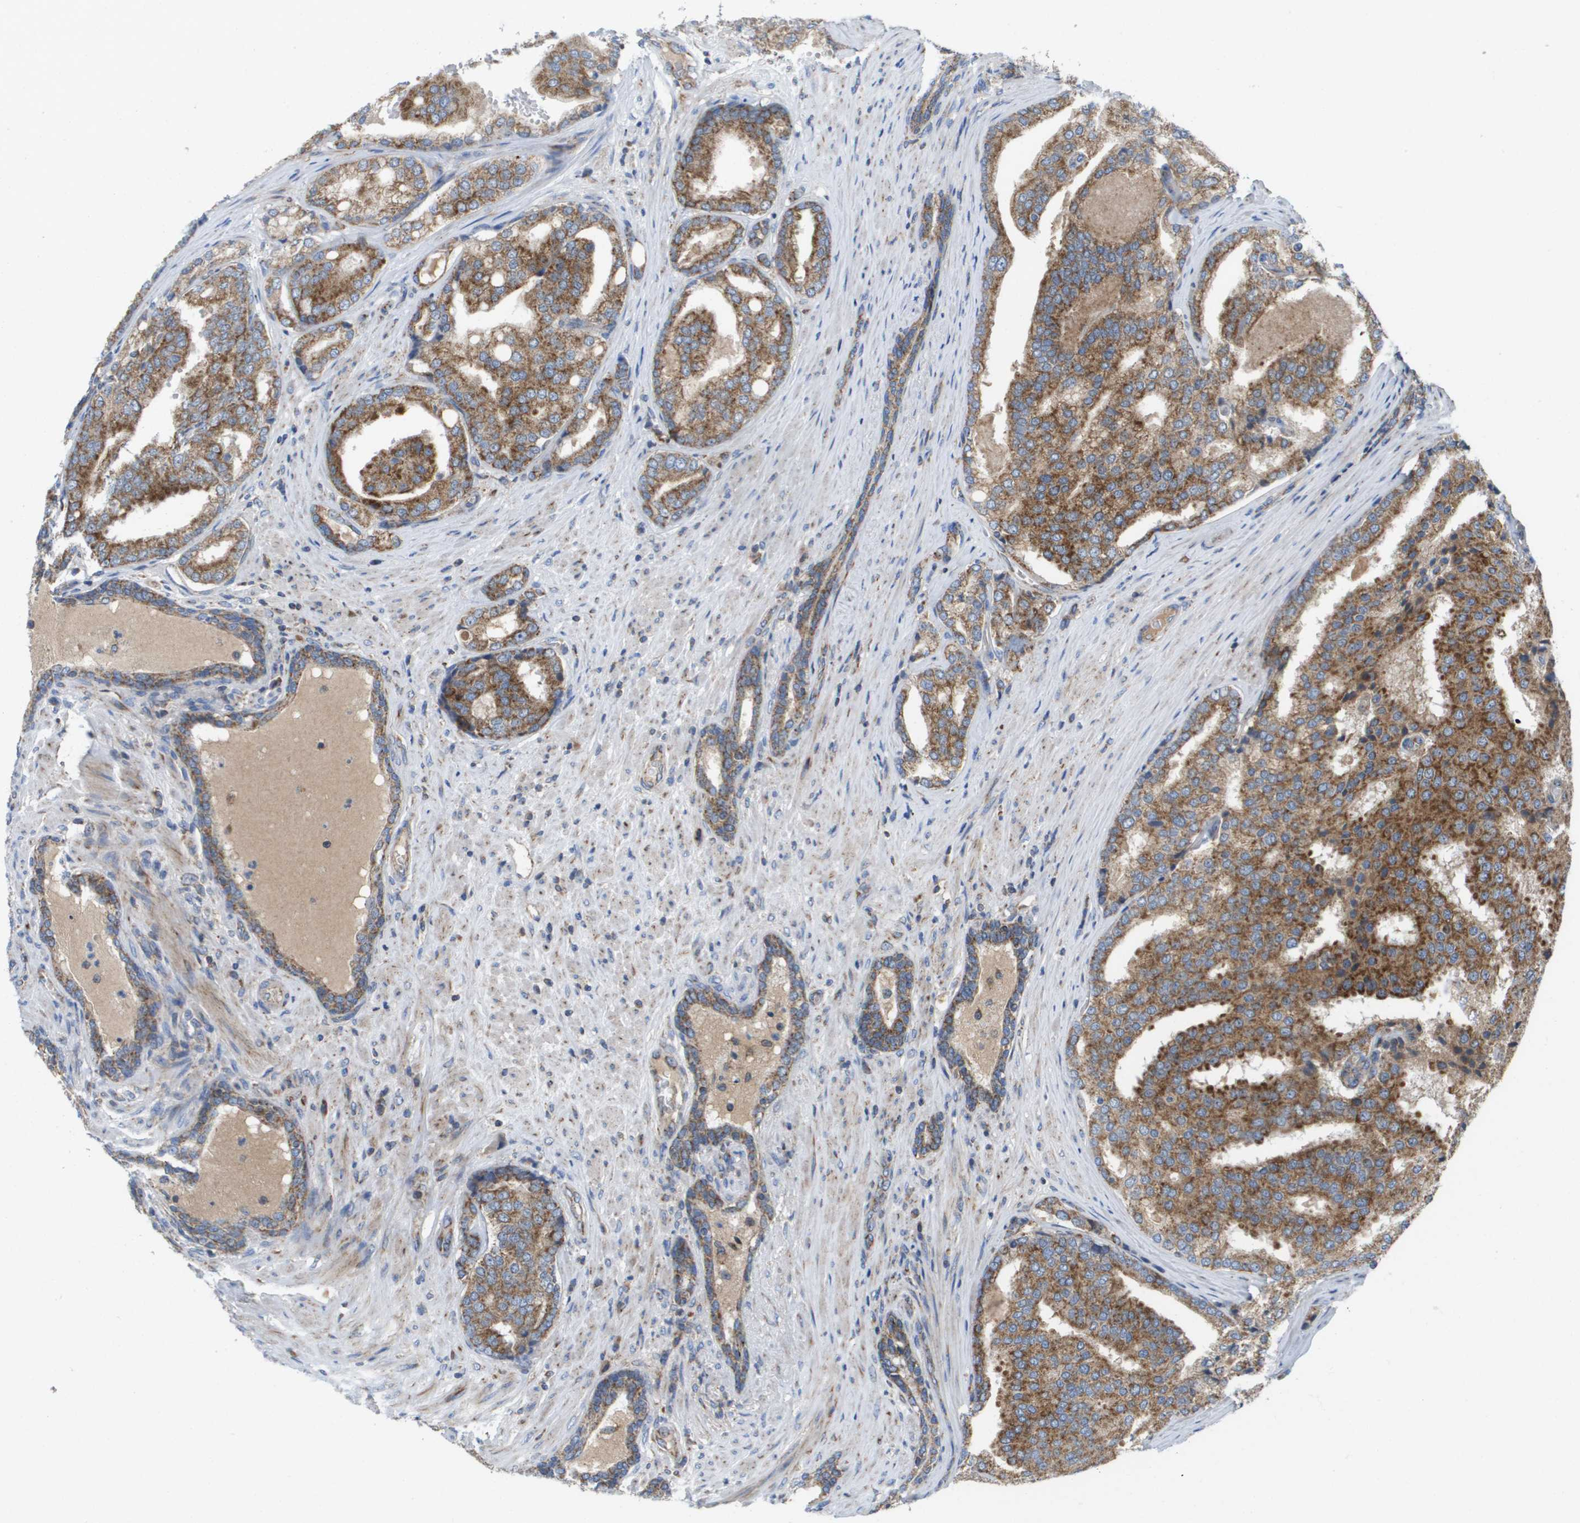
{"staining": {"intensity": "strong", "quantity": ">75%", "location": "cytoplasmic/membranous"}, "tissue": "prostate cancer", "cell_type": "Tumor cells", "image_type": "cancer", "snomed": [{"axis": "morphology", "description": "Adenocarcinoma, High grade"}, {"axis": "topography", "description": "Prostate"}], "caption": "Prostate adenocarcinoma (high-grade) tissue reveals strong cytoplasmic/membranous staining in approximately >75% of tumor cells, visualized by immunohistochemistry.", "gene": "FIS1", "patient": {"sex": "male", "age": 50}}